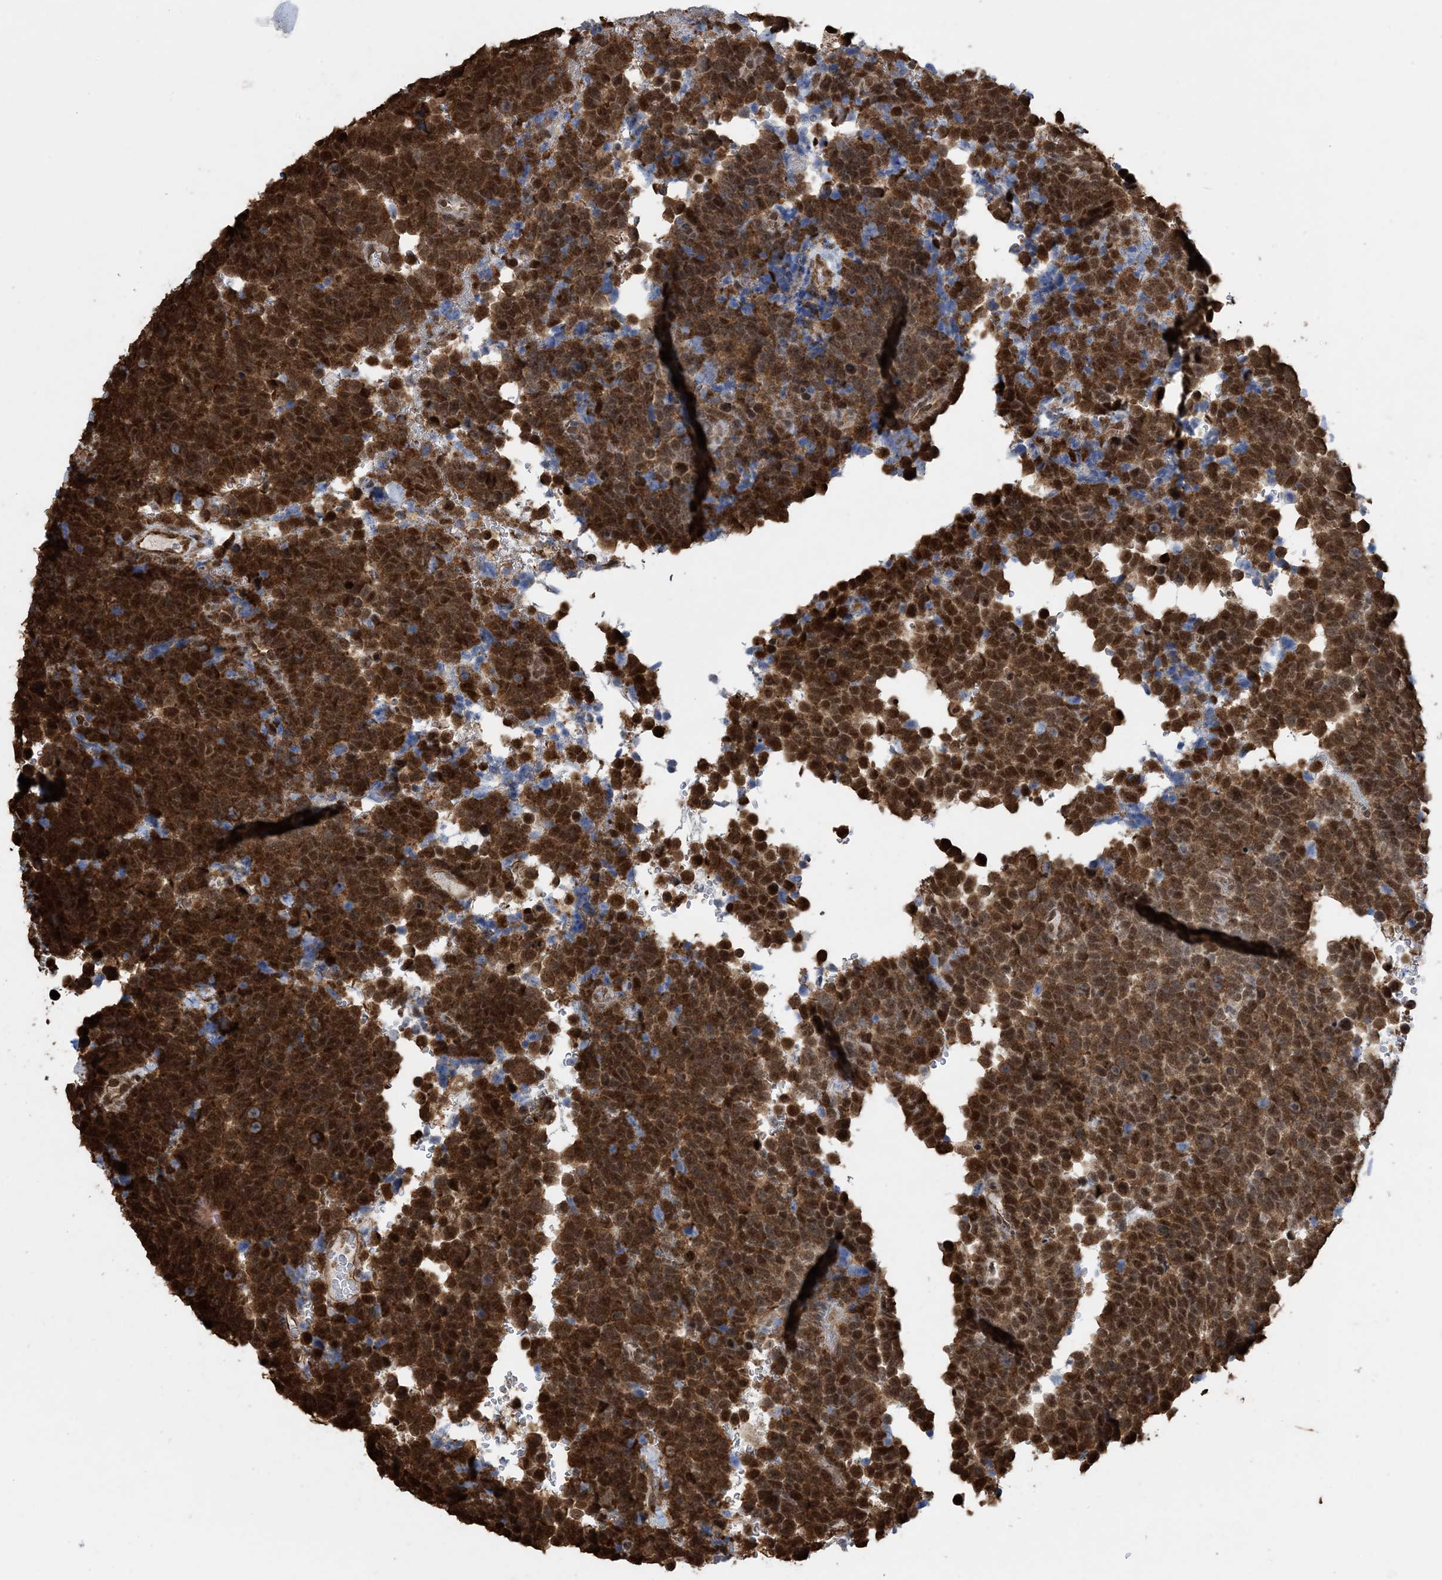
{"staining": {"intensity": "strong", "quantity": ">75%", "location": "cytoplasmic/membranous,nuclear"}, "tissue": "urothelial cancer", "cell_type": "Tumor cells", "image_type": "cancer", "snomed": [{"axis": "morphology", "description": "Urothelial carcinoma, High grade"}, {"axis": "topography", "description": "Urinary bladder"}], "caption": "Immunohistochemistry (IHC) image of neoplastic tissue: high-grade urothelial carcinoma stained using immunohistochemistry shows high levels of strong protein expression localized specifically in the cytoplasmic/membranous and nuclear of tumor cells, appearing as a cytoplasmic/membranous and nuclear brown color.", "gene": "HSPA1A", "patient": {"sex": "female", "age": 82}}